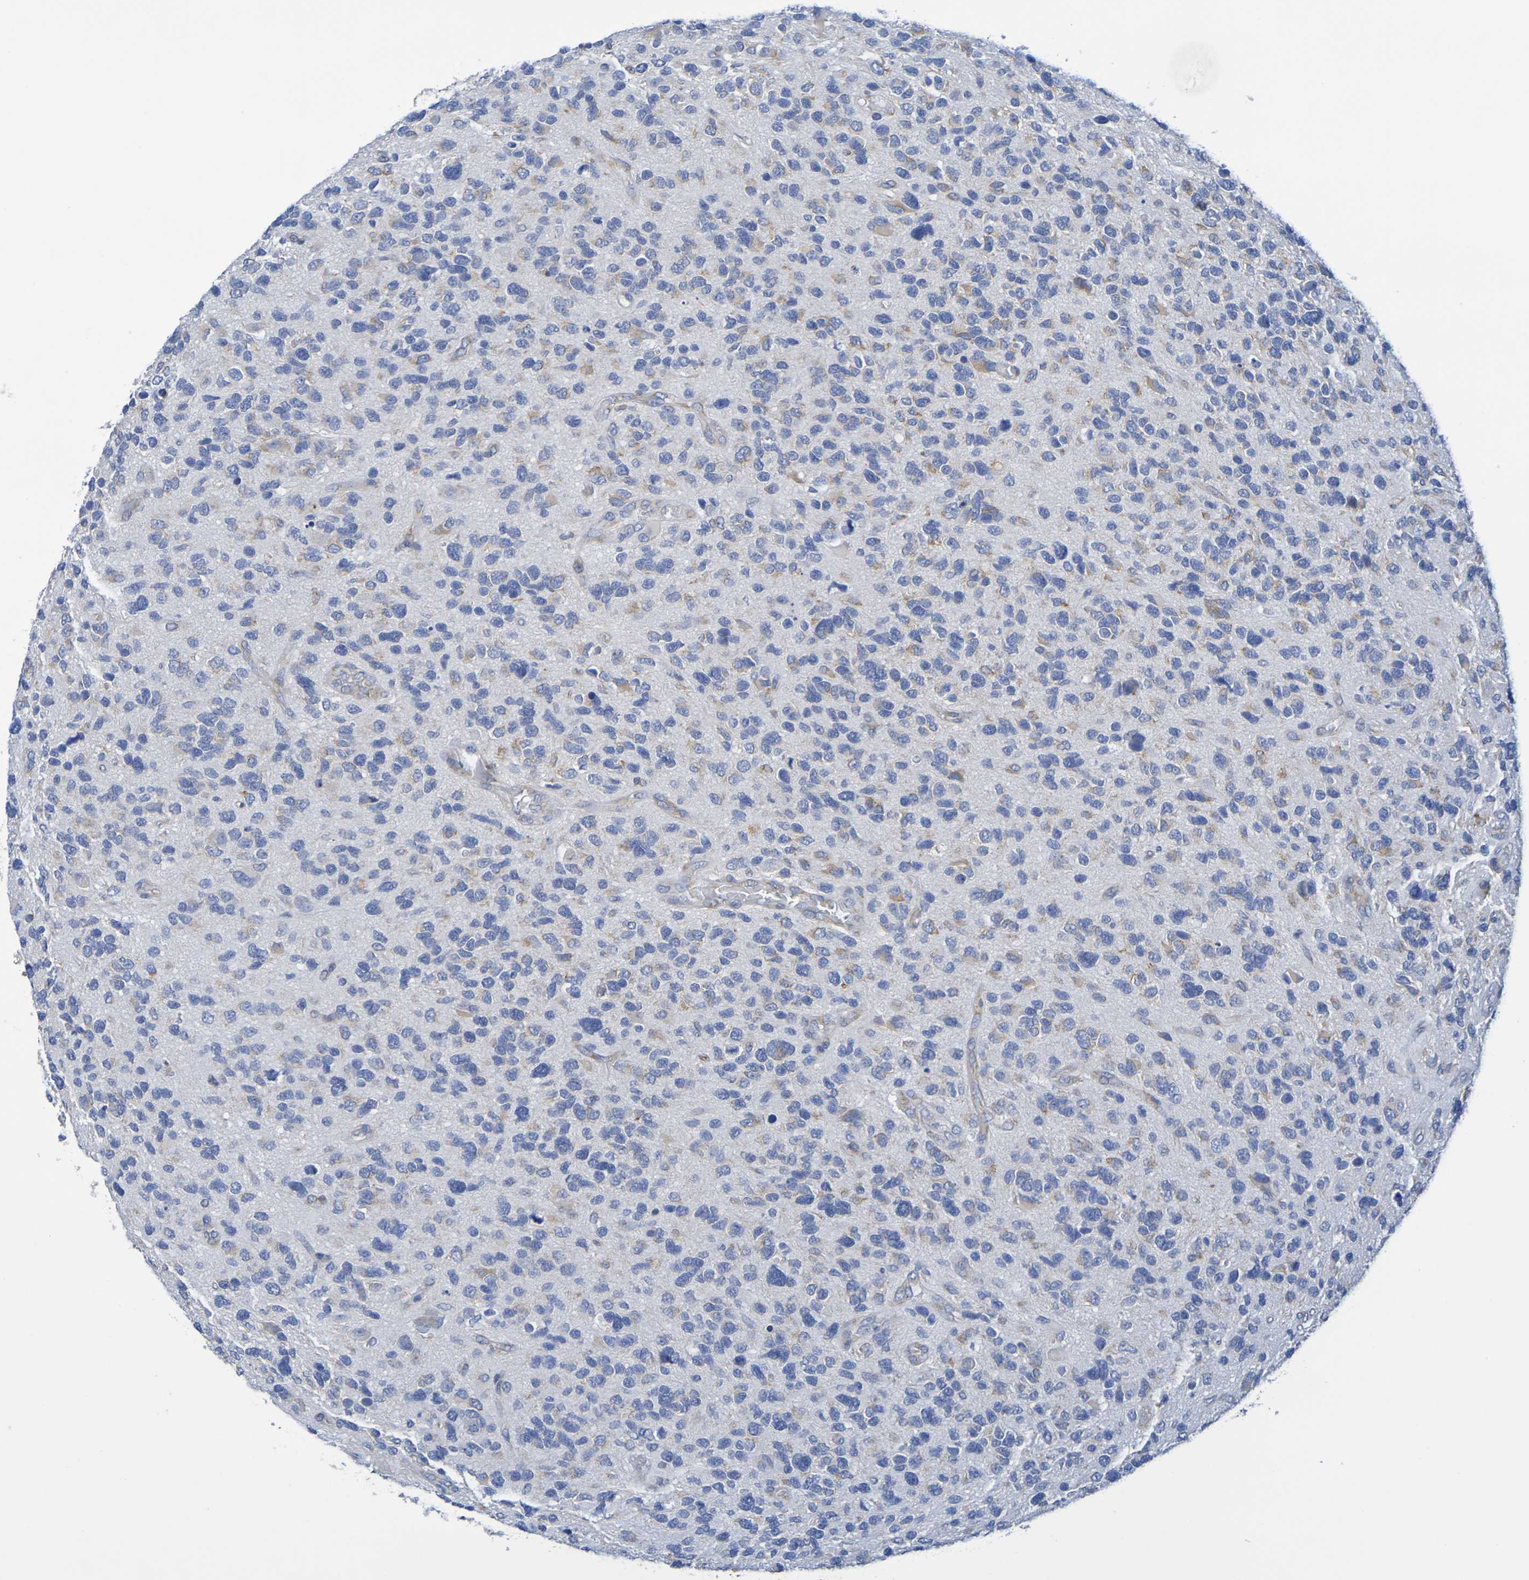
{"staining": {"intensity": "moderate", "quantity": "<25%", "location": "cytoplasmic/membranous"}, "tissue": "glioma", "cell_type": "Tumor cells", "image_type": "cancer", "snomed": [{"axis": "morphology", "description": "Glioma, malignant, High grade"}, {"axis": "topography", "description": "Brain"}], "caption": "A high-resolution micrograph shows immunohistochemistry (IHC) staining of malignant high-grade glioma, which displays moderate cytoplasmic/membranous expression in approximately <25% of tumor cells.", "gene": "TMCC3", "patient": {"sex": "female", "age": 58}}